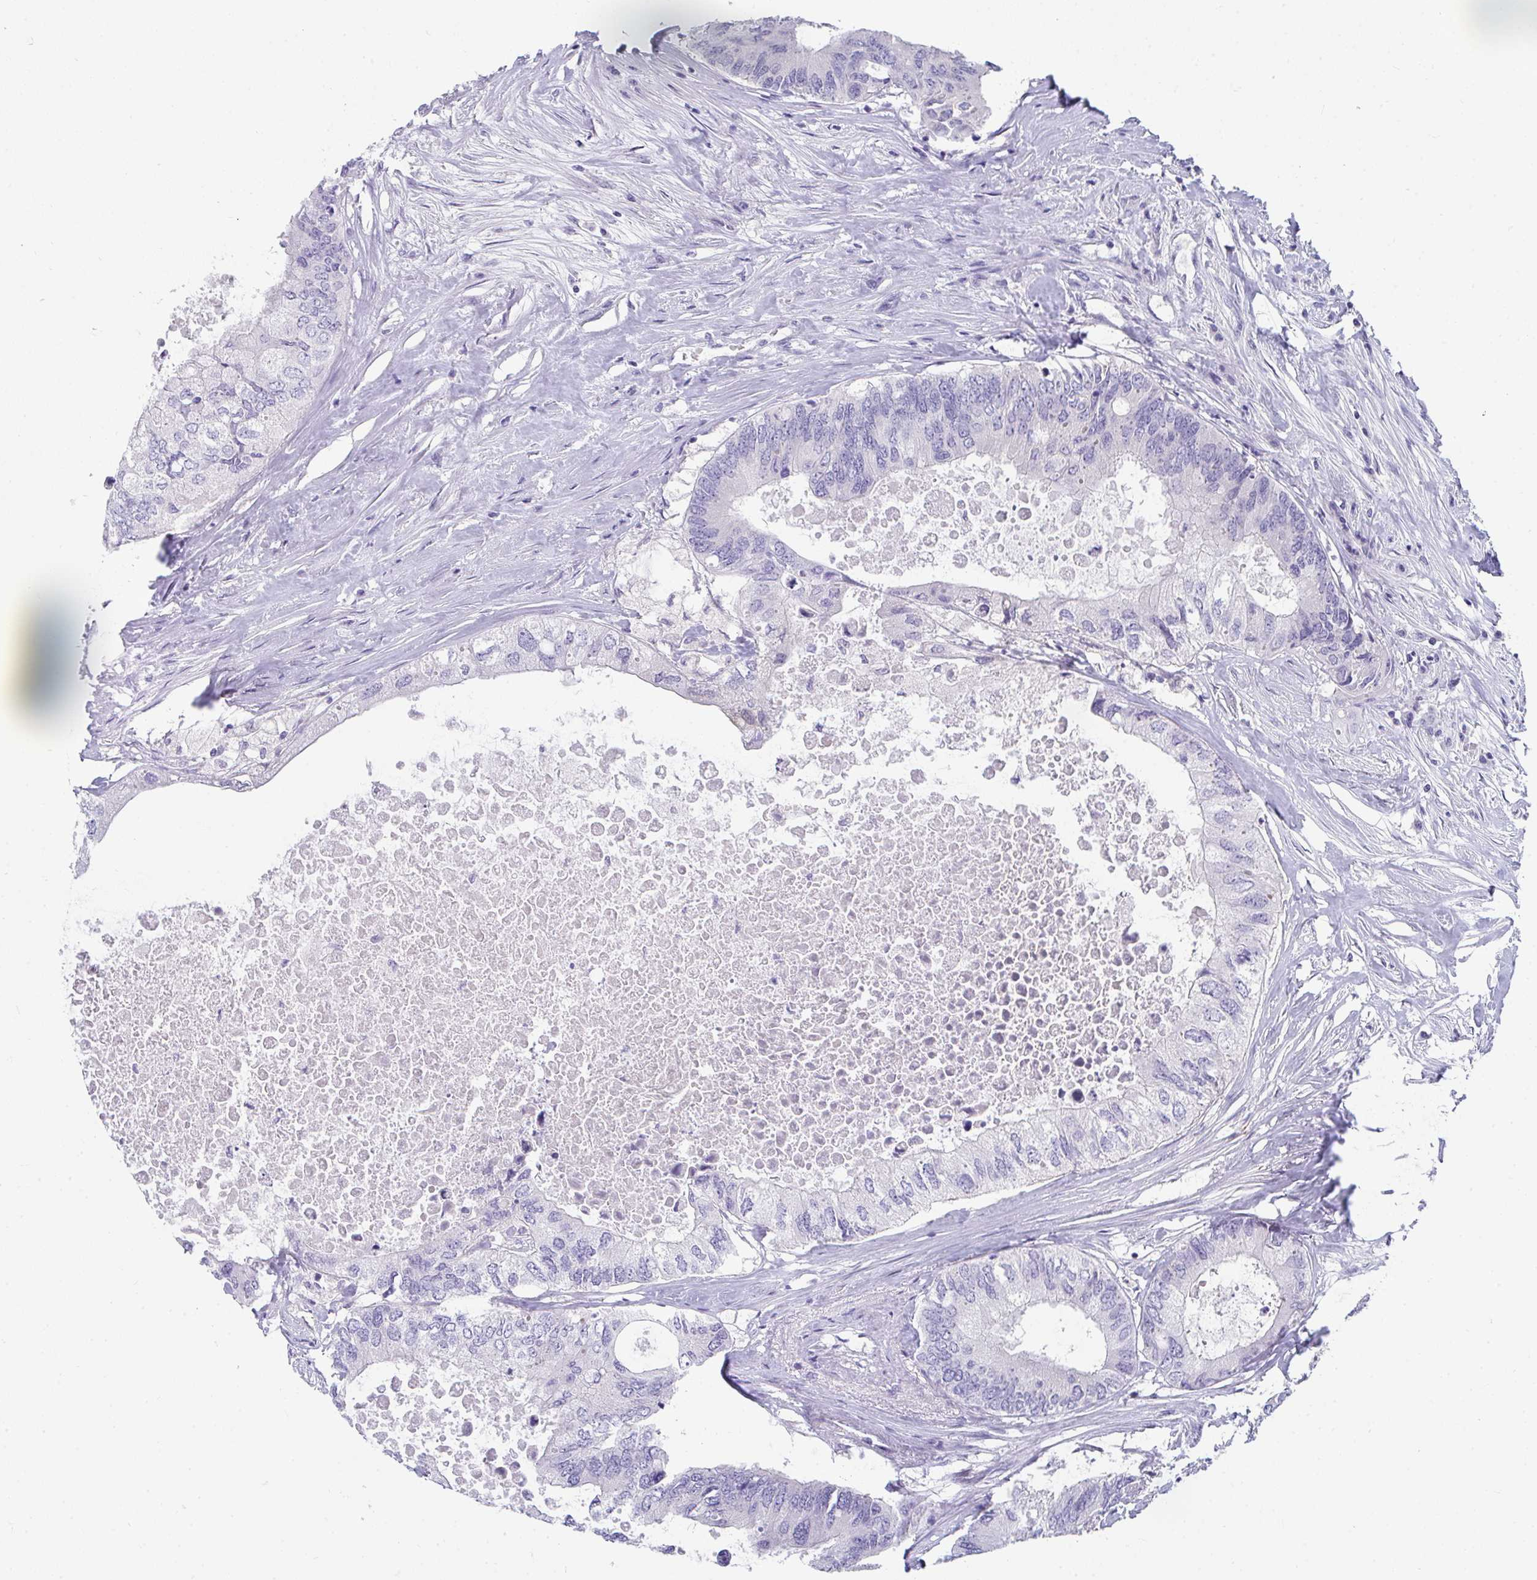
{"staining": {"intensity": "negative", "quantity": "none", "location": "none"}, "tissue": "colorectal cancer", "cell_type": "Tumor cells", "image_type": "cancer", "snomed": [{"axis": "morphology", "description": "Adenocarcinoma, NOS"}, {"axis": "topography", "description": "Colon"}], "caption": "Immunohistochemistry of colorectal cancer displays no staining in tumor cells. (IHC, brightfield microscopy, high magnification).", "gene": "TTC30B", "patient": {"sex": "male", "age": 71}}